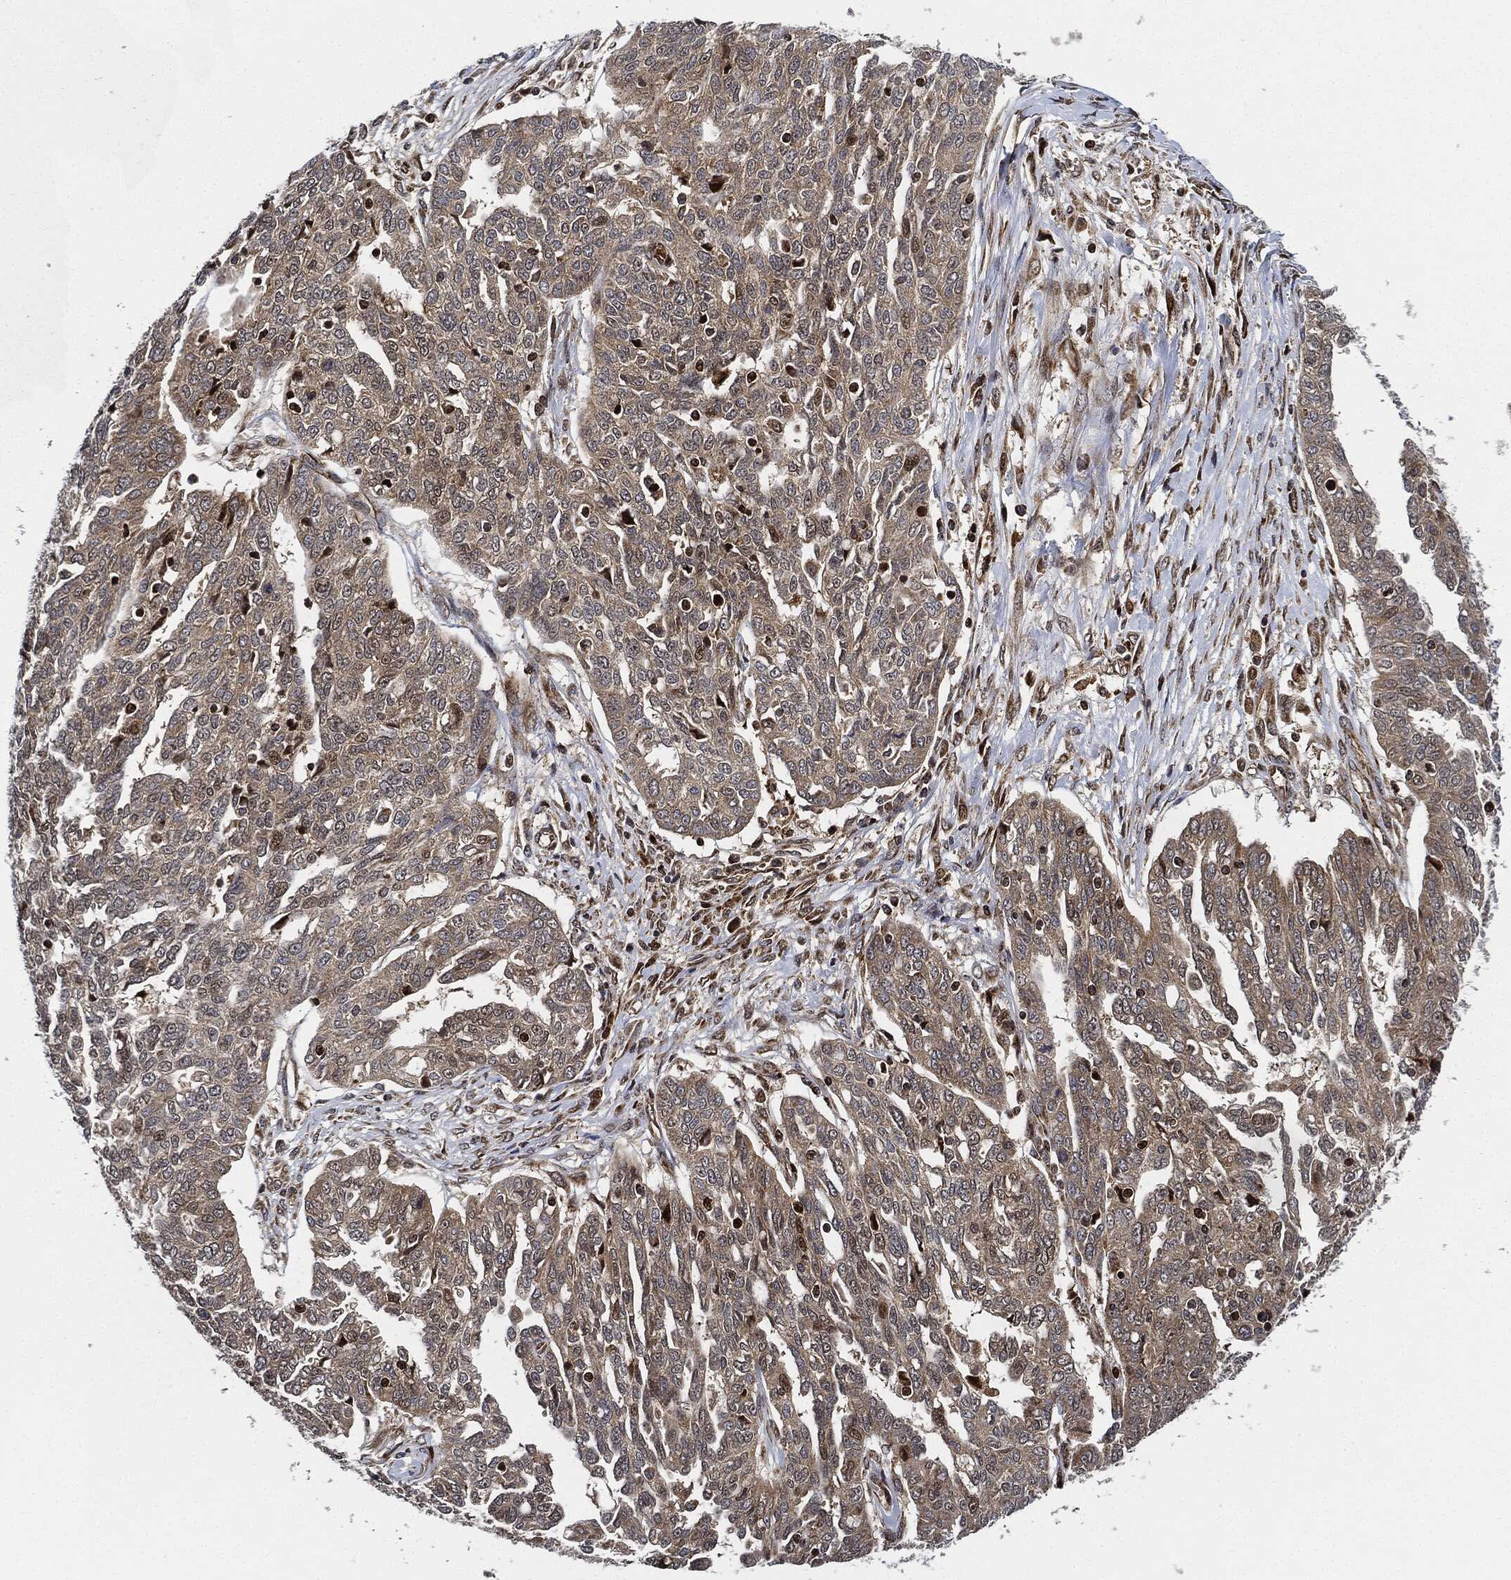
{"staining": {"intensity": "negative", "quantity": "none", "location": "none"}, "tissue": "ovarian cancer", "cell_type": "Tumor cells", "image_type": "cancer", "snomed": [{"axis": "morphology", "description": "Cystadenocarcinoma, serous, NOS"}, {"axis": "topography", "description": "Ovary"}], "caption": "Immunohistochemistry histopathology image of neoplastic tissue: ovarian cancer stained with DAB exhibits no significant protein positivity in tumor cells. Nuclei are stained in blue.", "gene": "RNASEL", "patient": {"sex": "female", "age": 67}}